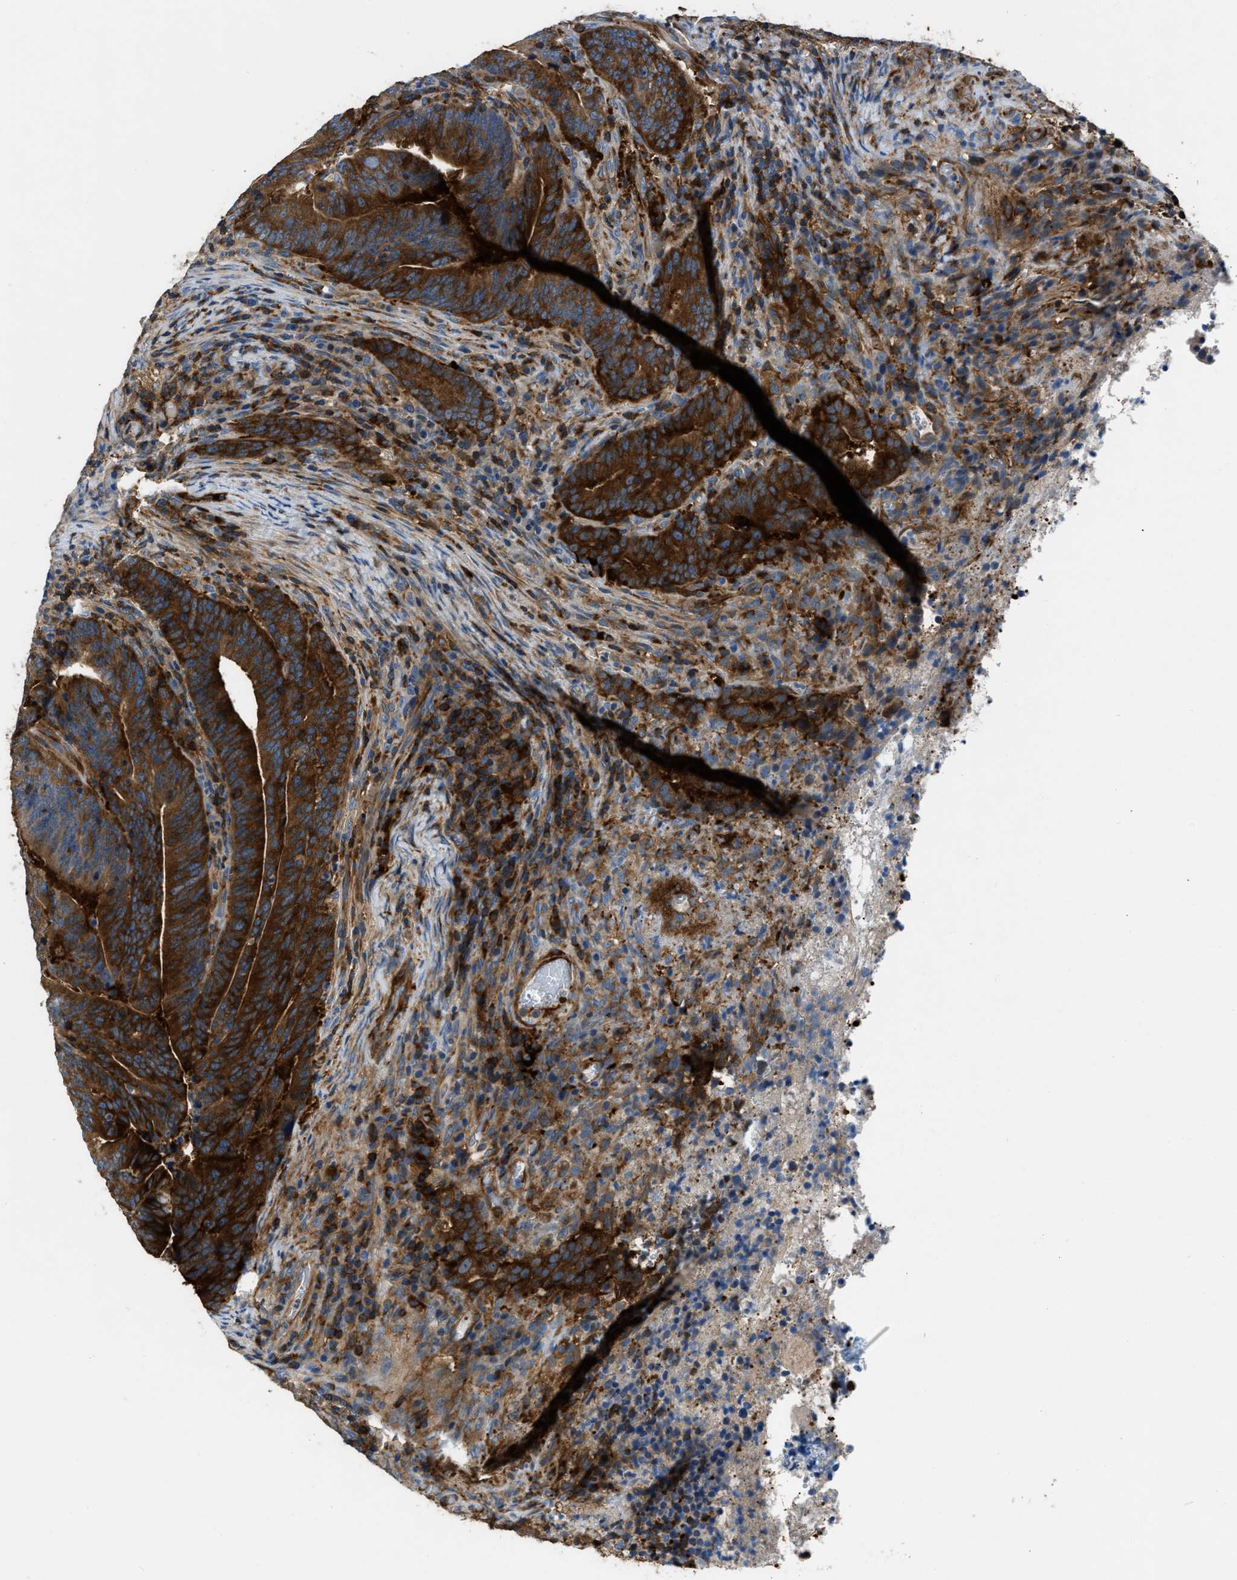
{"staining": {"intensity": "strong", "quantity": "25%-75%", "location": "cytoplasmic/membranous"}, "tissue": "colorectal cancer", "cell_type": "Tumor cells", "image_type": "cancer", "snomed": [{"axis": "morphology", "description": "Adenocarcinoma, NOS"}, {"axis": "topography", "description": "Colon"}], "caption": "A histopathology image showing strong cytoplasmic/membranous expression in approximately 25%-75% of tumor cells in colorectal adenocarcinoma, as visualized by brown immunohistochemical staining.", "gene": "PFKP", "patient": {"sex": "female", "age": 66}}